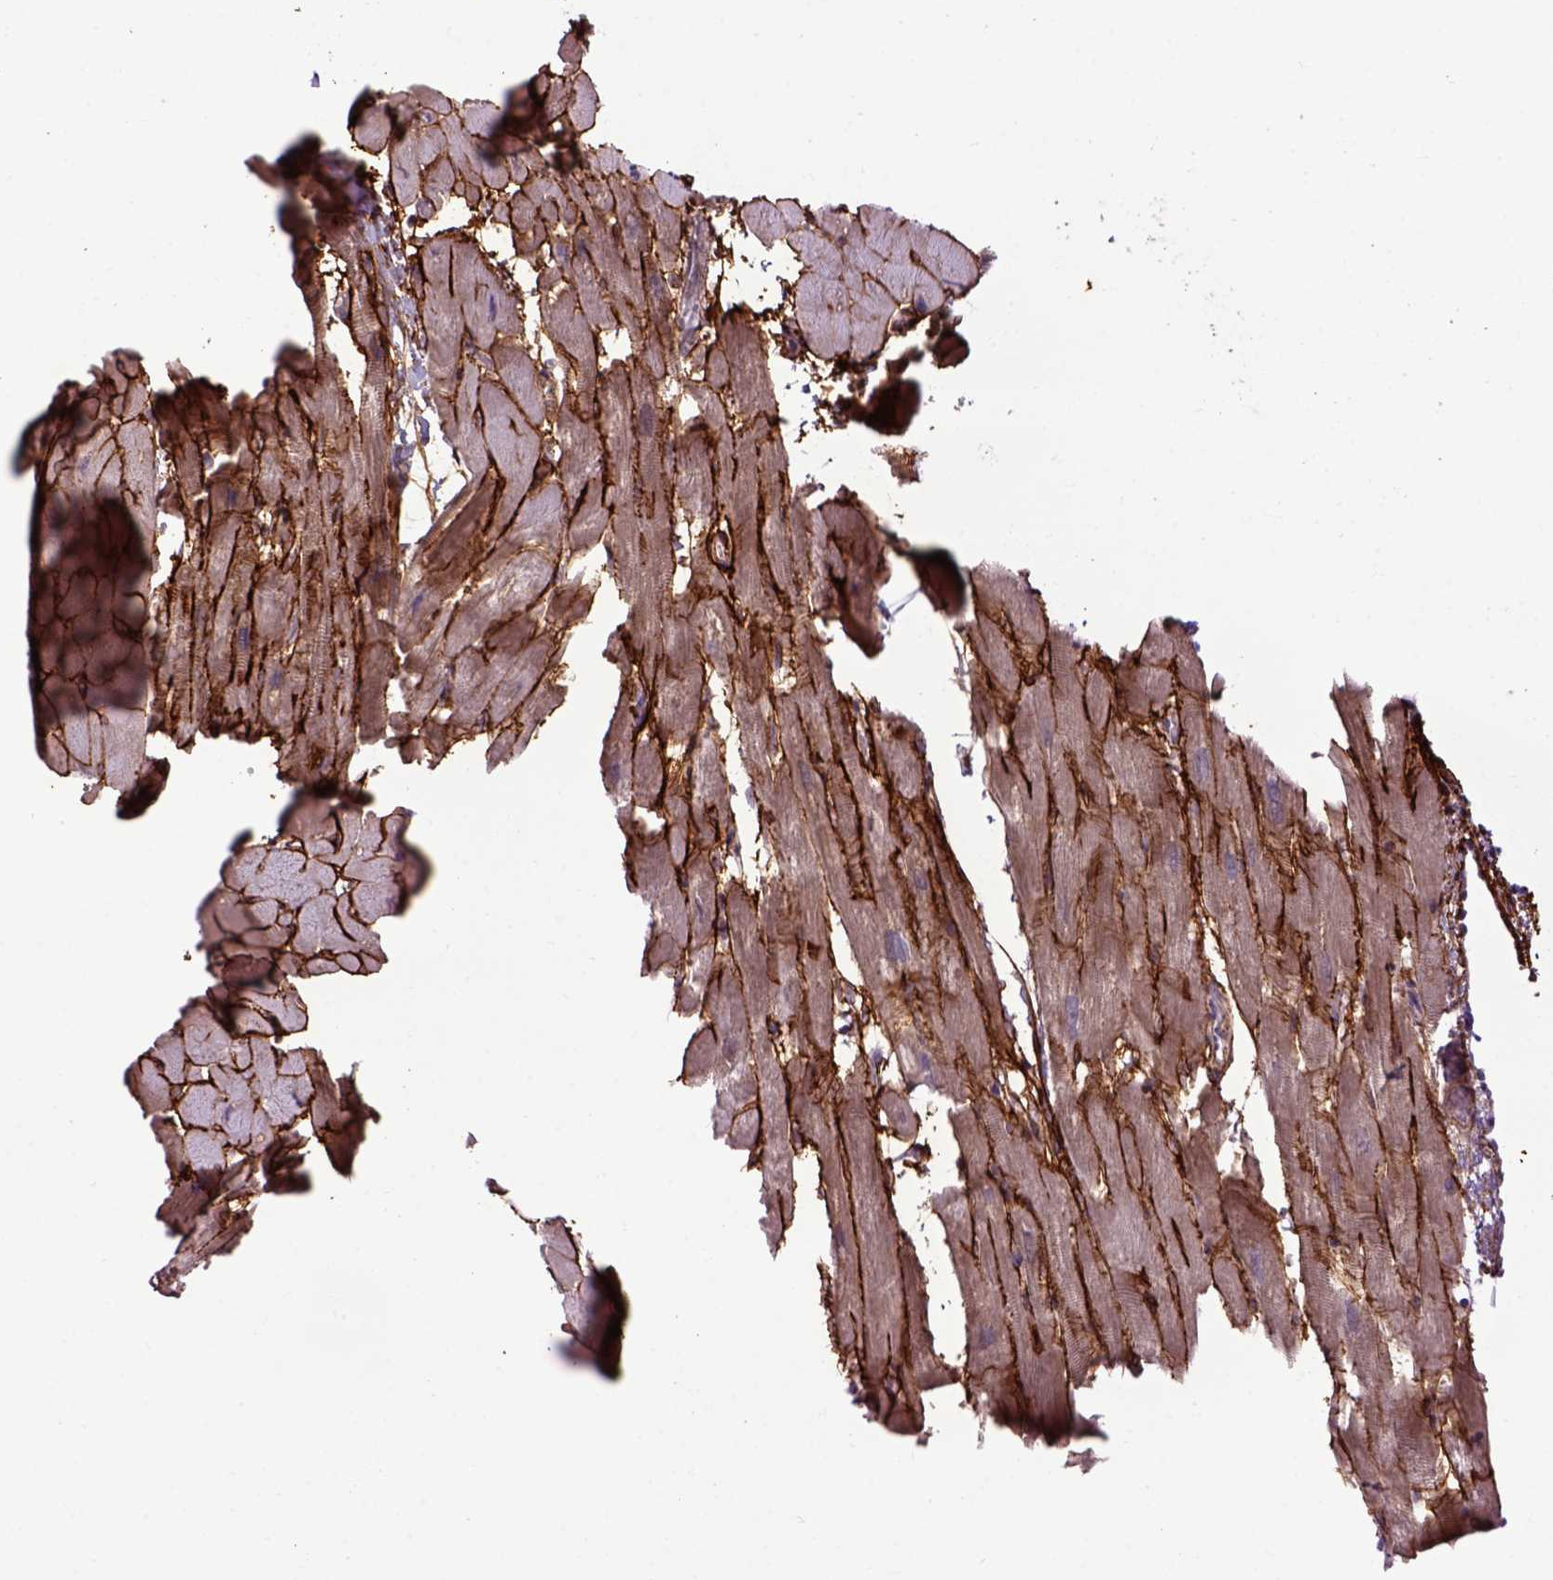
{"staining": {"intensity": "weak", "quantity": "25%-75%", "location": "cytoplasmic/membranous"}, "tissue": "heart muscle", "cell_type": "Cardiomyocytes", "image_type": "normal", "snomed": [{"axis": "morphology", "description": "Normal tissue, NOS"}, {"axis": "topography", "description": "Heart"}], "caption": "Heart muscle stained with immunohistochemistry reveals weak cytoplasmic/membranous positivity in approximately 25%-75% of cardiomyocytes. The protein is shown in brown color, while the nuclei are stained blue.", "gene": "EMILIN3", "patient": {"sex": "male", "age": 37}}